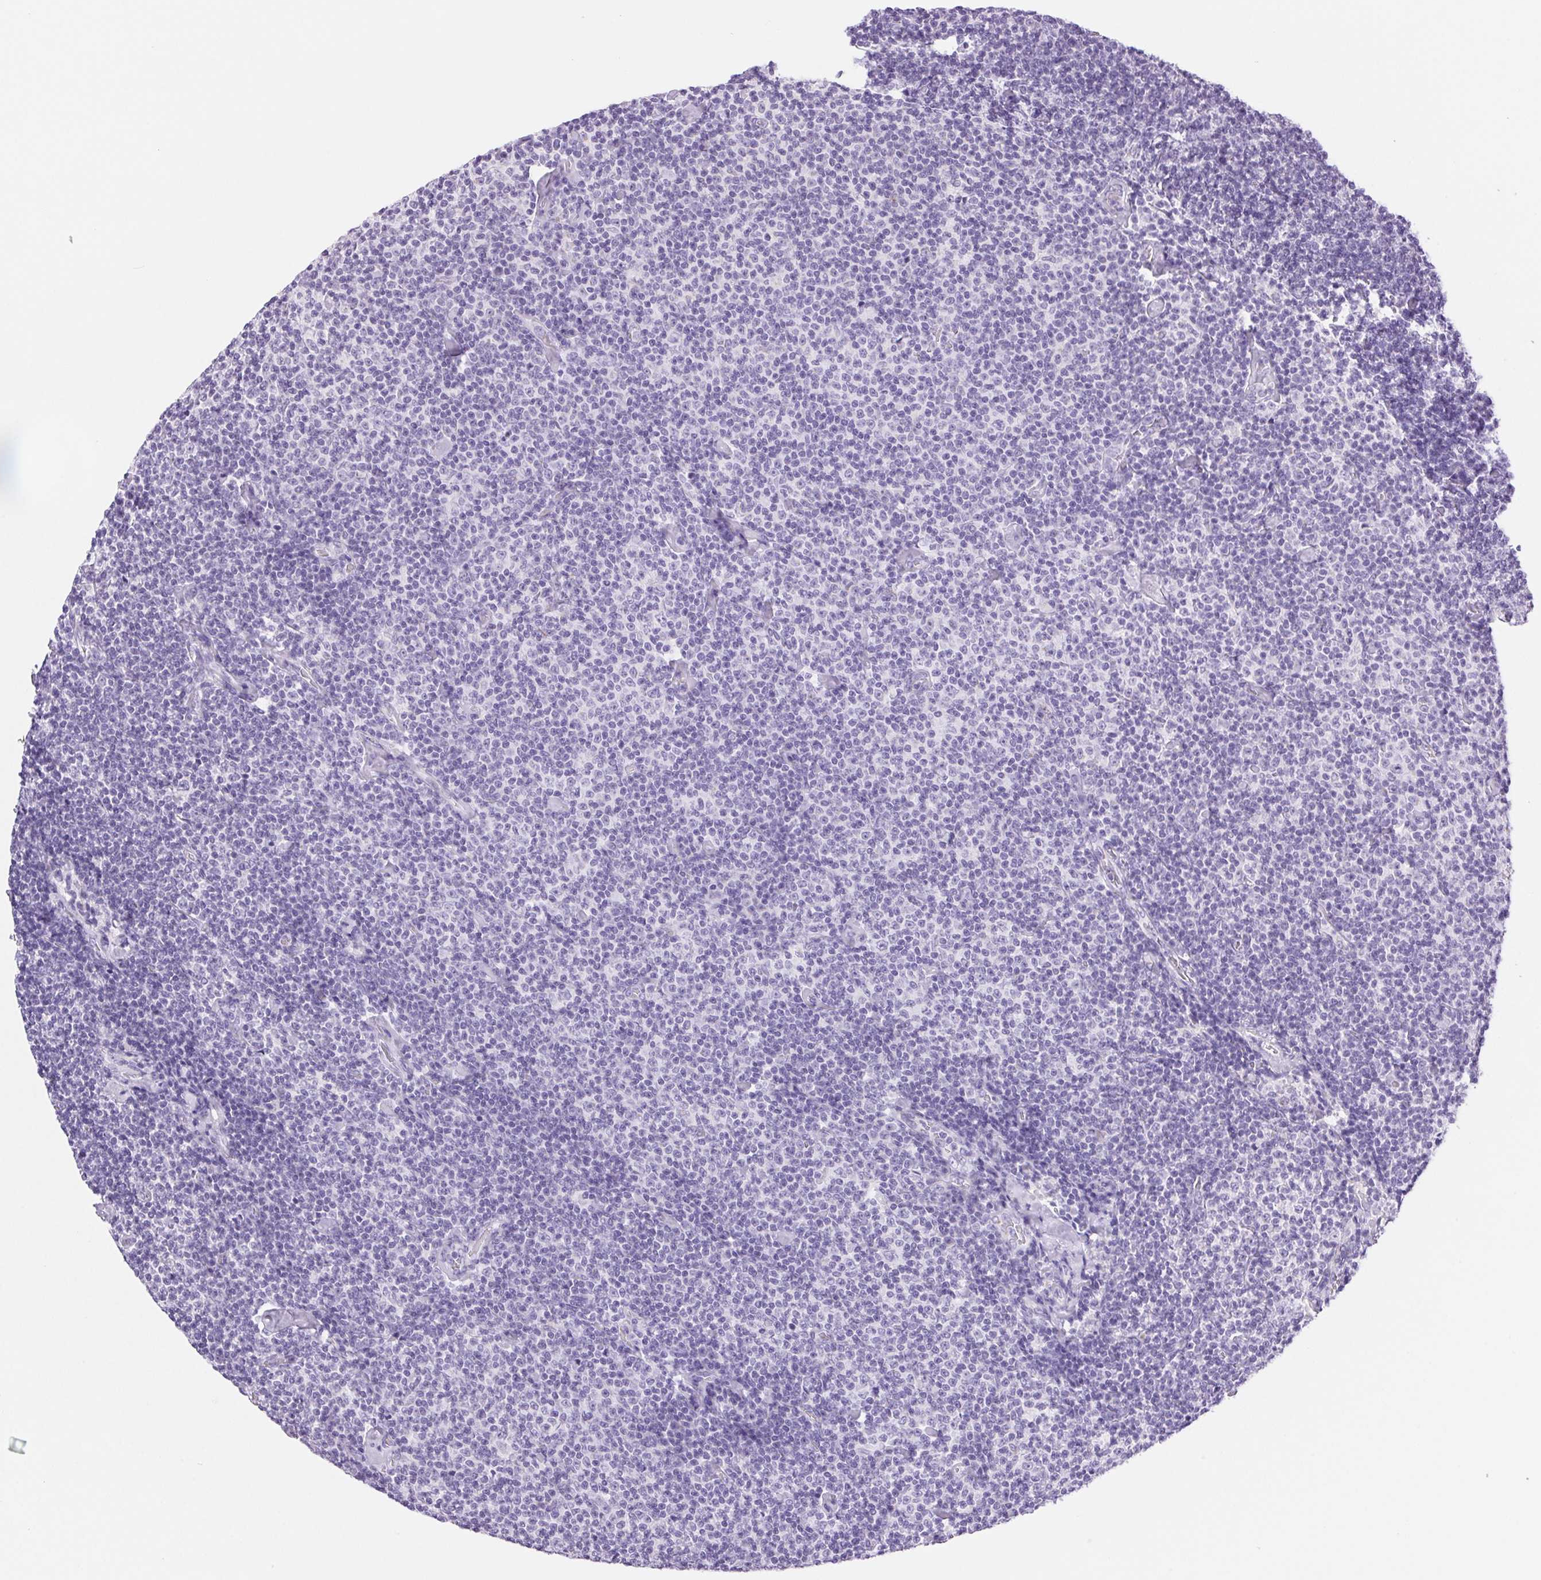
{"staining": {"intensity": "negative", "quantity": "none", "location": "none"}, "tissue": "lymphoma", "cell_type": "Tumor cells", "image_type": "cancer", "snomed": [{"axis": "morphology", "description": "Malignant lymphoma, non-Hodgkin's type, Low grade"}, {"axis": "topography", "description": "Lymph node"}], "caption": "DAB immunohistochemical staining of human malignant lymphoma, non-Hodgkin's type (low-grade) shows no significant positivity in tumor cells.", "gene": "SERPINB3", "patient": {"sex": "male", "age": 81}}